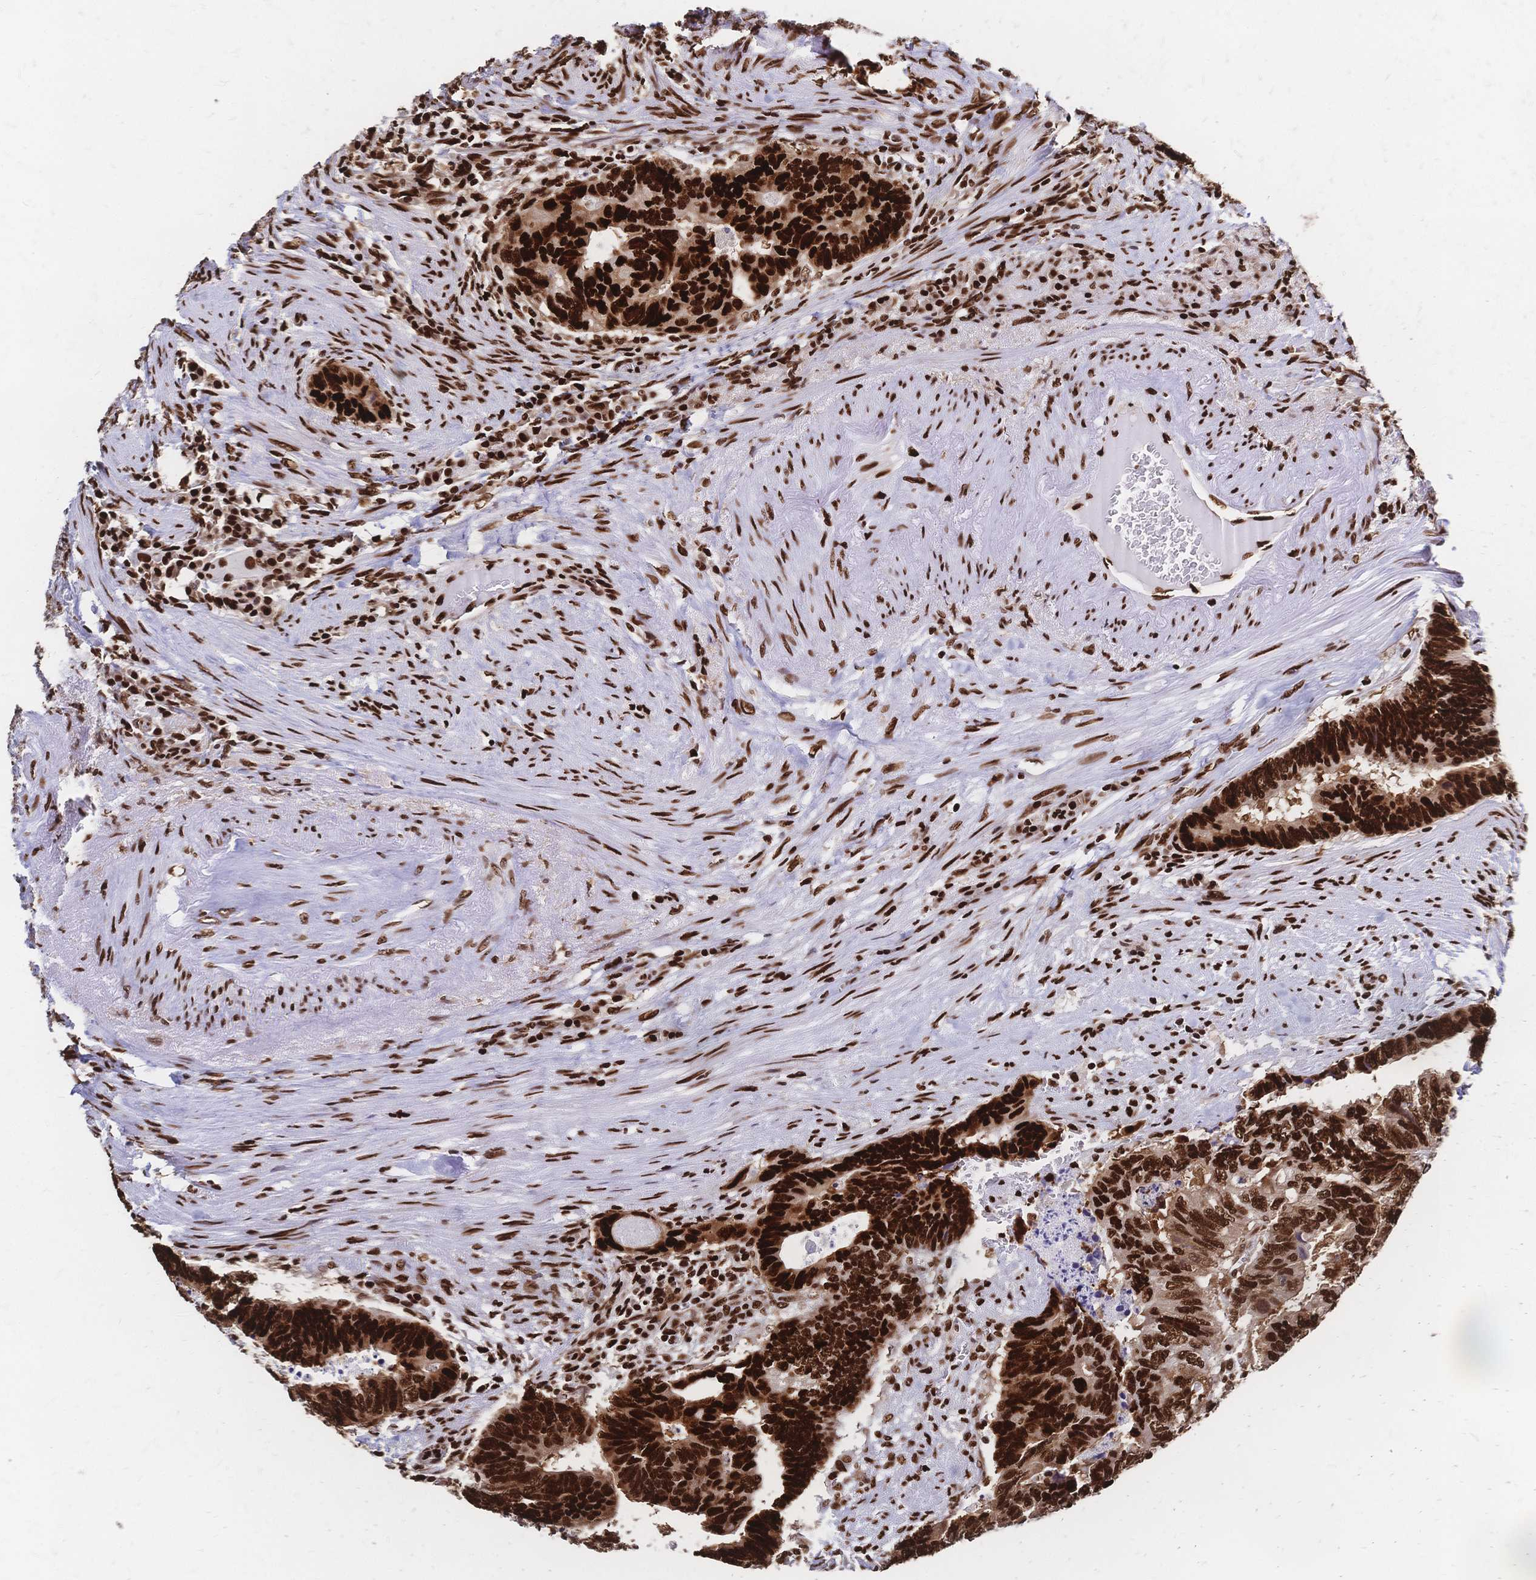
{"staining": {"intensity": "strong", "quantity": ">75%", "location": "cytoplasmic/membranous,nuclear"}, "tissue": "colorectal cancer", "cell_type": "Tumor cells", "image_type": "cancer", "snomed": [{"axis": "morphology", "description": "Adenocarcinoma, NOS"}, {"axis": "topography", "description": "Colon"}], "caption": "Colorectal cancer stained with a protein marker exhibits strong staining in tumor cells.", "gene": "HDGF", "patient": {"sex": "male", "age": 62}}